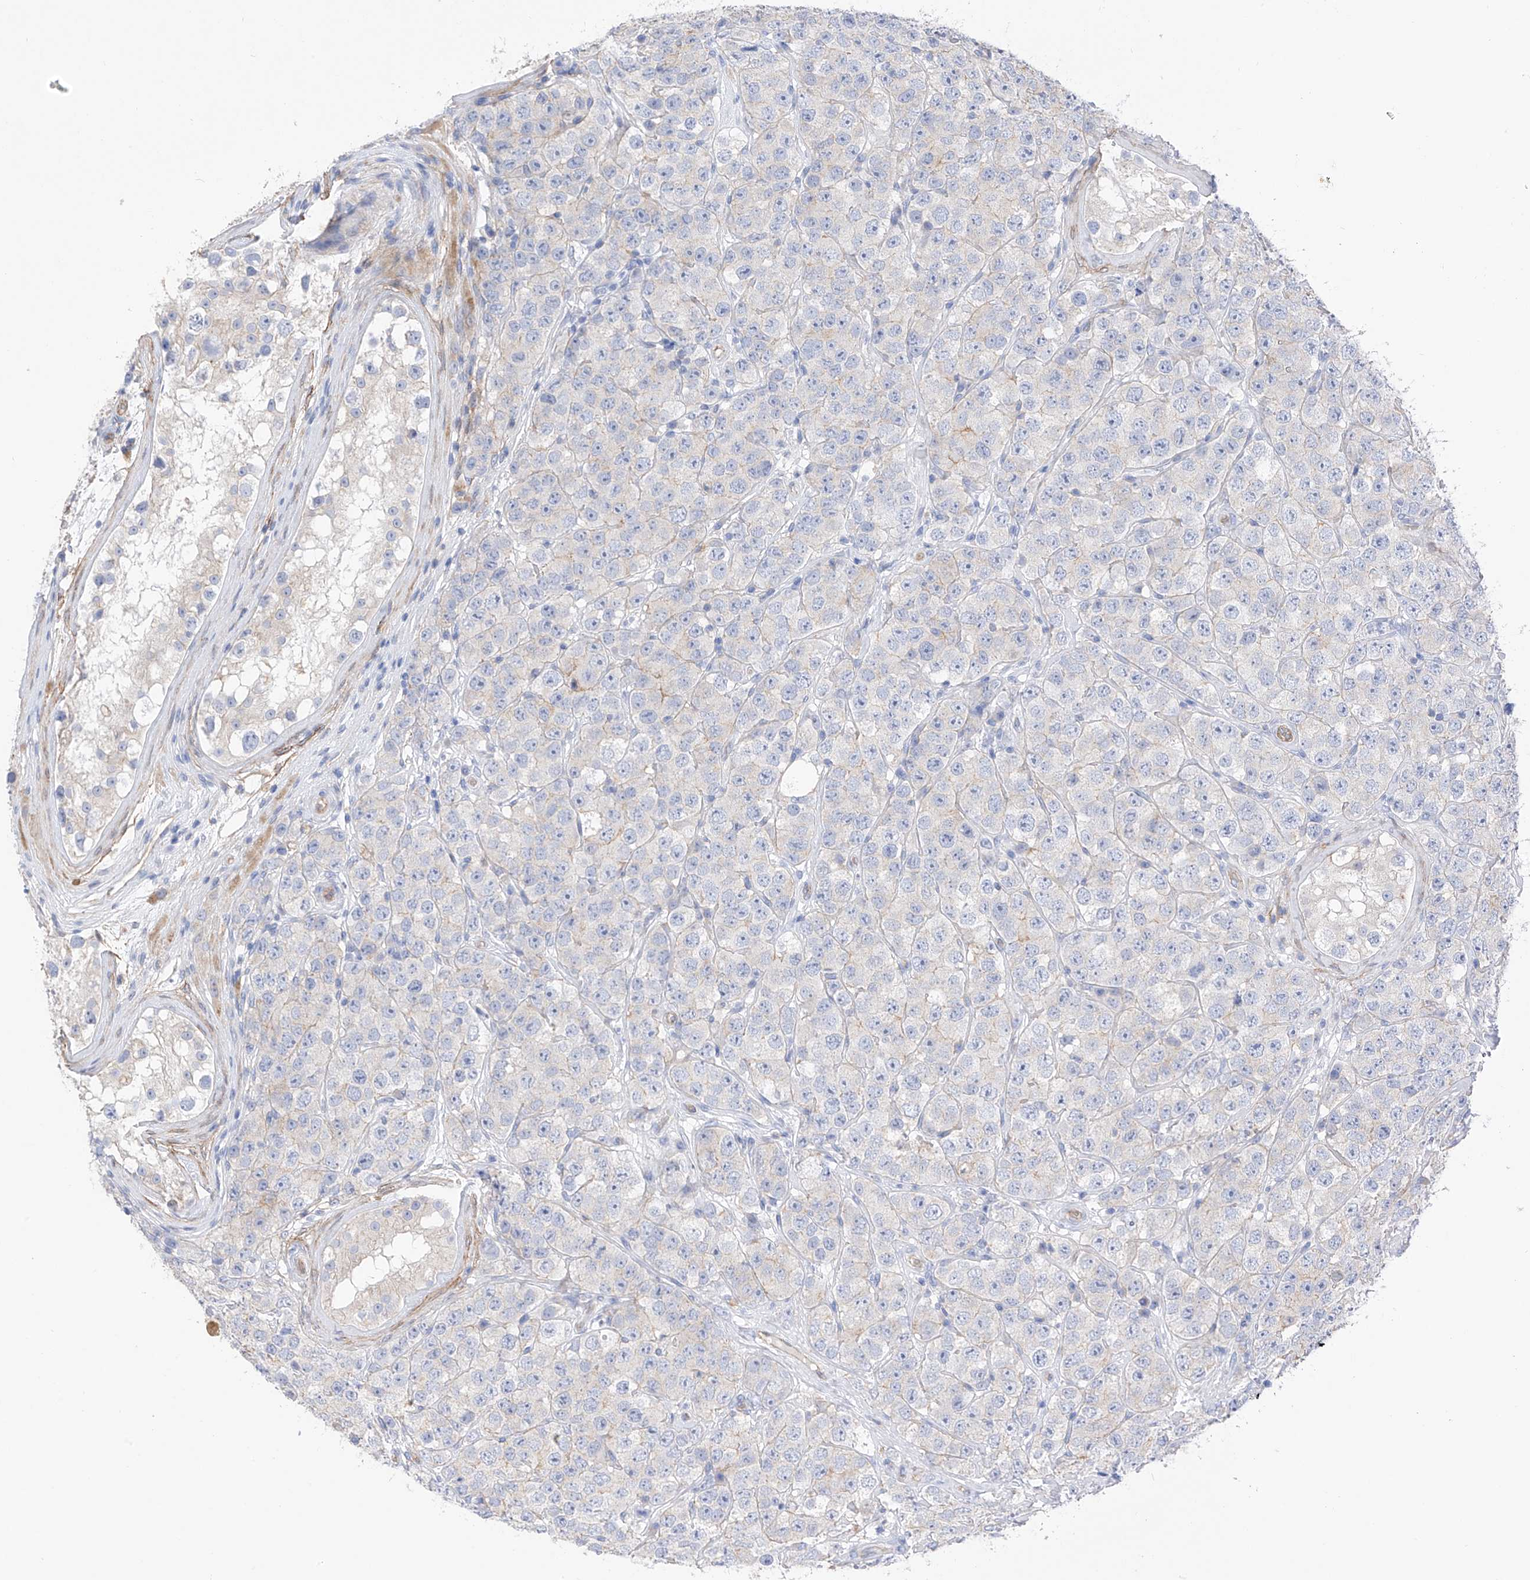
{"staining": {"intensity": "negative", "quantity": "none", "location": "none"}, "tissue": "testis cancer", "cell_type": "Tumor cells", "image_type": "cancer", "snomed": [{"axis": "morphology", "description": "Seminoma, NOS"}, {"axis": "topography", "description": "Testis"}], "caption": "This image is of seminoma (testis) stained with IHC to label a protein in brown with the nuclei are counter-stained blue. There is no expression in tumor cells. (Brightfield microscopy of DAB (3,3'-diaminobenzidine) IHC at high magnification).", "gene": "ITGA9", "patient": {"sex": "male", "age": 28}}